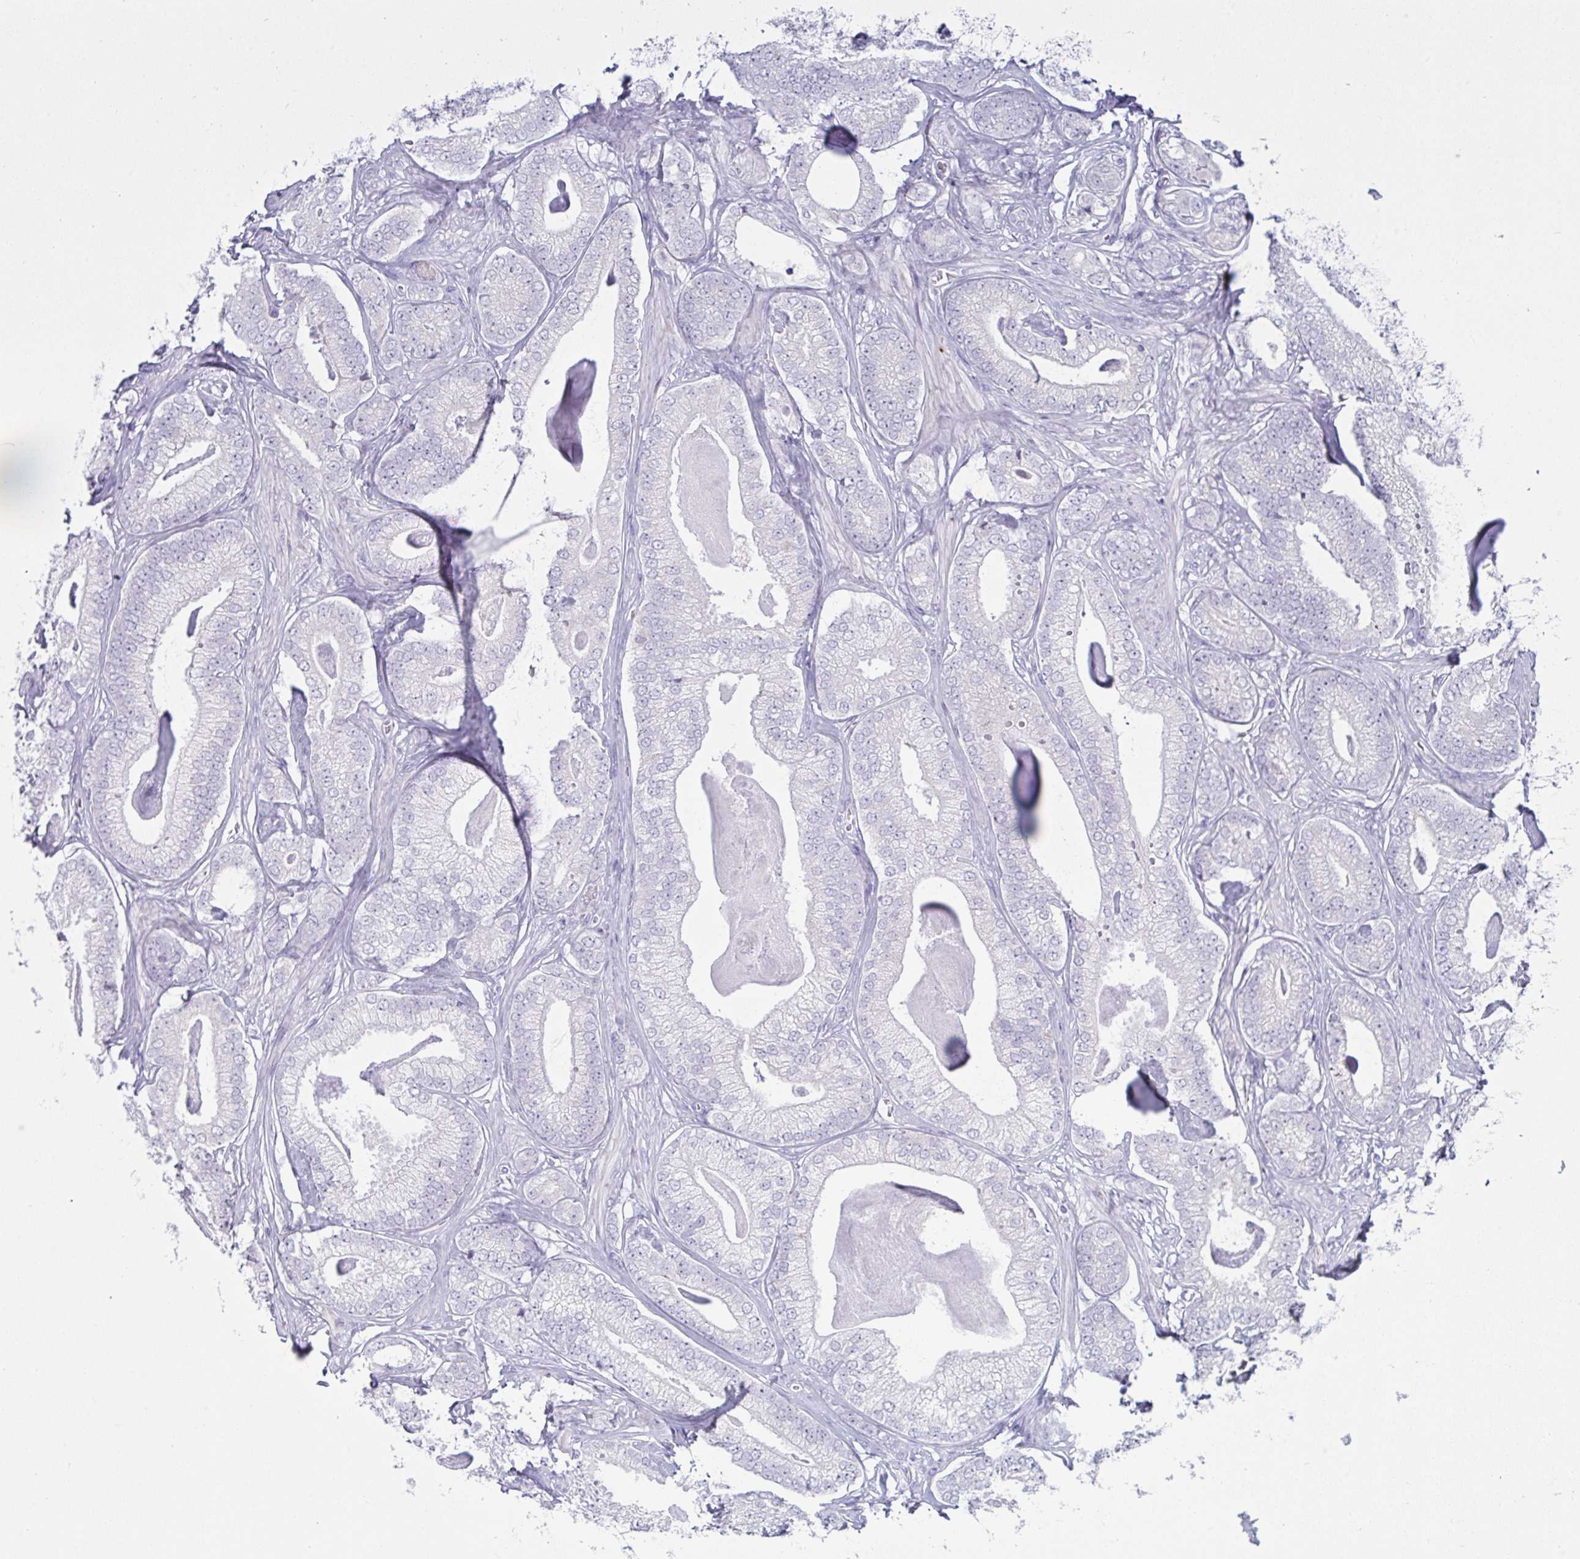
{"staining": {"intensity": "negative", "quantity": "none", "location": "none"}, "tissue": "prostate cancer", "cell_type": "Tumor cells", "image_type": "cancer", "snomed": [{"axis": "morphology", "description": "Adenocarcinoma, Low grade"}, {"axis": "topography", "description": "Prostate"}], "caption": "A high-resolution histopathology image shows immunohistochemistry (IHC) staining of prostate cancer, which demonstrates no significant staining in tumor cells.", "gene": "RGPD5", "patient": {"sex": "male", "age": 63}}